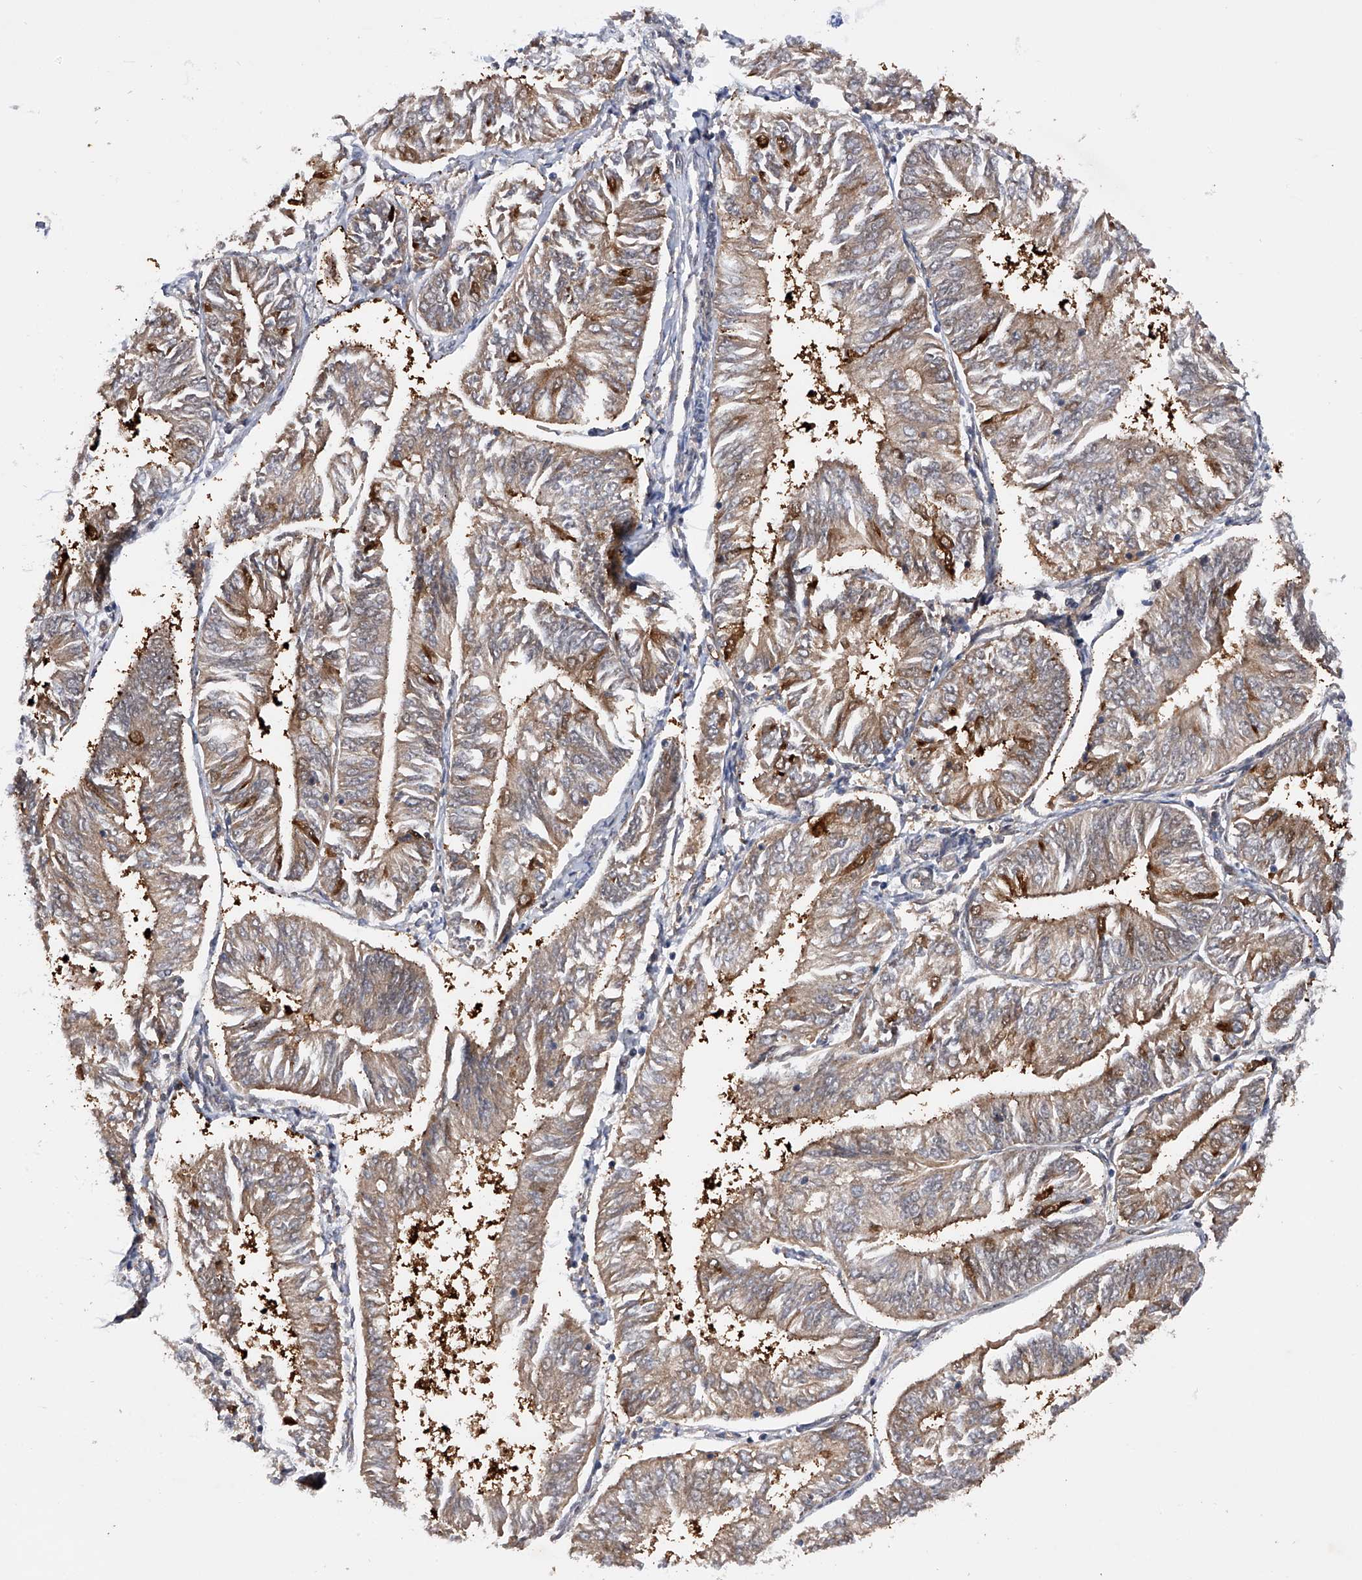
{"staining": {"intensity": "weak", "quantity": ">75%", "location": "cytoplasmic/membranous"}, "tissue": "endometrial cancer", "cell_type": "Tumor cells", "image_type": "cancer", "snomed": [{"axis": "morphology", "description": "Adenocarcinoma, NOS"}, {"axis": "topography", "description": "Endometrium"}], "caption": "Human endometrial adenocarcinoma stained with a brown dye demonstrates weak cytoplasmic/membranous positive expression in about >75% of tumor cells.", "gene": "RWDD2A", "patient": {"sex": "female", "age": 58}}